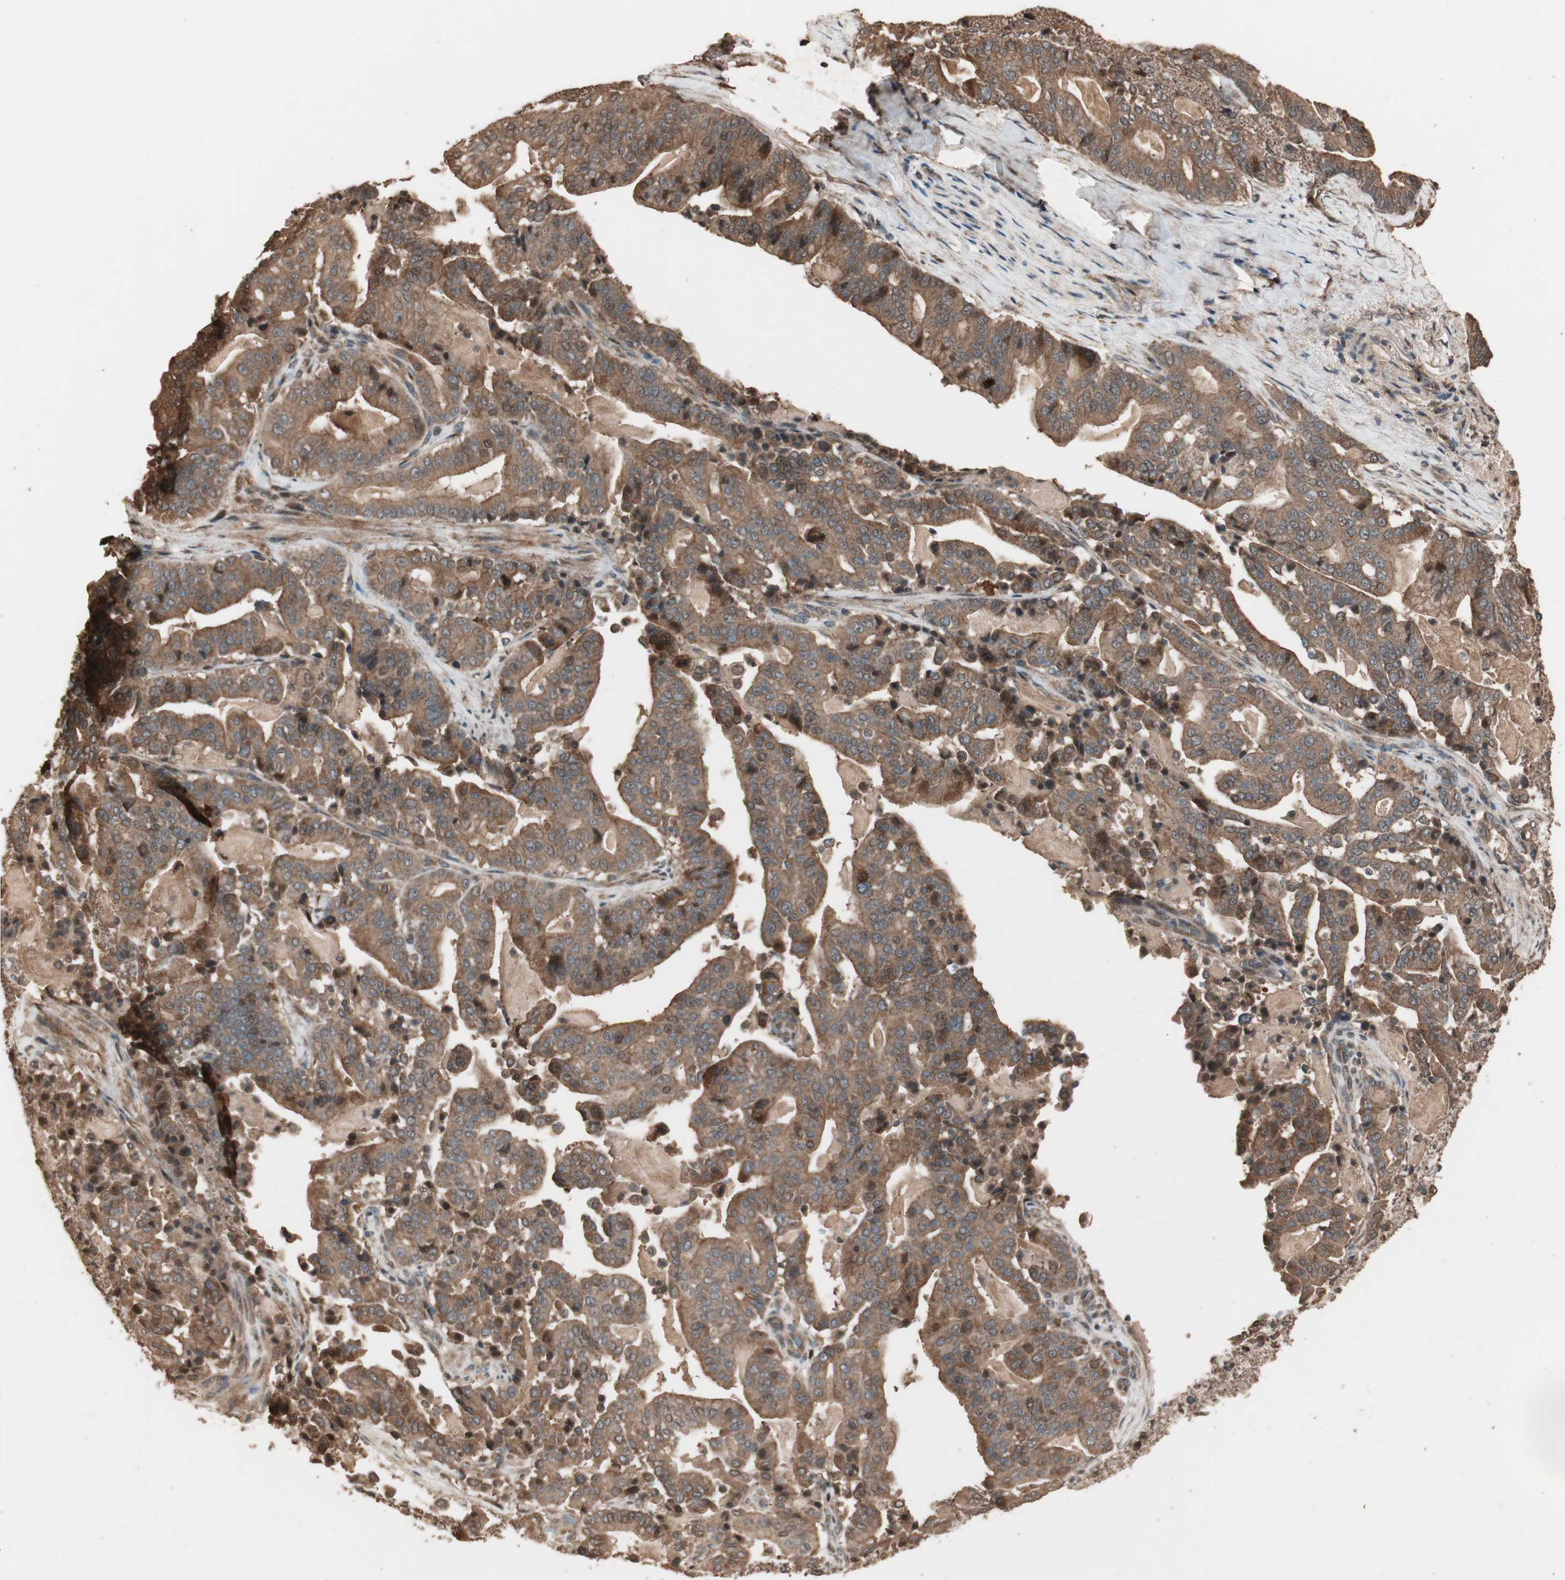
{"staining": {"intensity": "moderate", "quantity": ">75%", "location": "cytoplasmic/membranous"}, "tissue": "pancreatic cancer", "cell_type": "Tumor cells", "image_type": "cancer", "snomed": [{"axis": "morphology", "description": "Adenocarcinoma, NOS"}, {"axis": "topography", "description": "Pancreas"}], "caption": "Protein expression by immunohistochemistry displays moderate cytoplasmic/membranous staining in approximately >75% of tumor cells in pancreatic adenocarcinoma. Using DAB (brown) and hematoxylin (blue) stains, captured at high magnification using brightfield microscopy.", "gene": "USP20", "patient": {"sex": "male", "age": 63}}